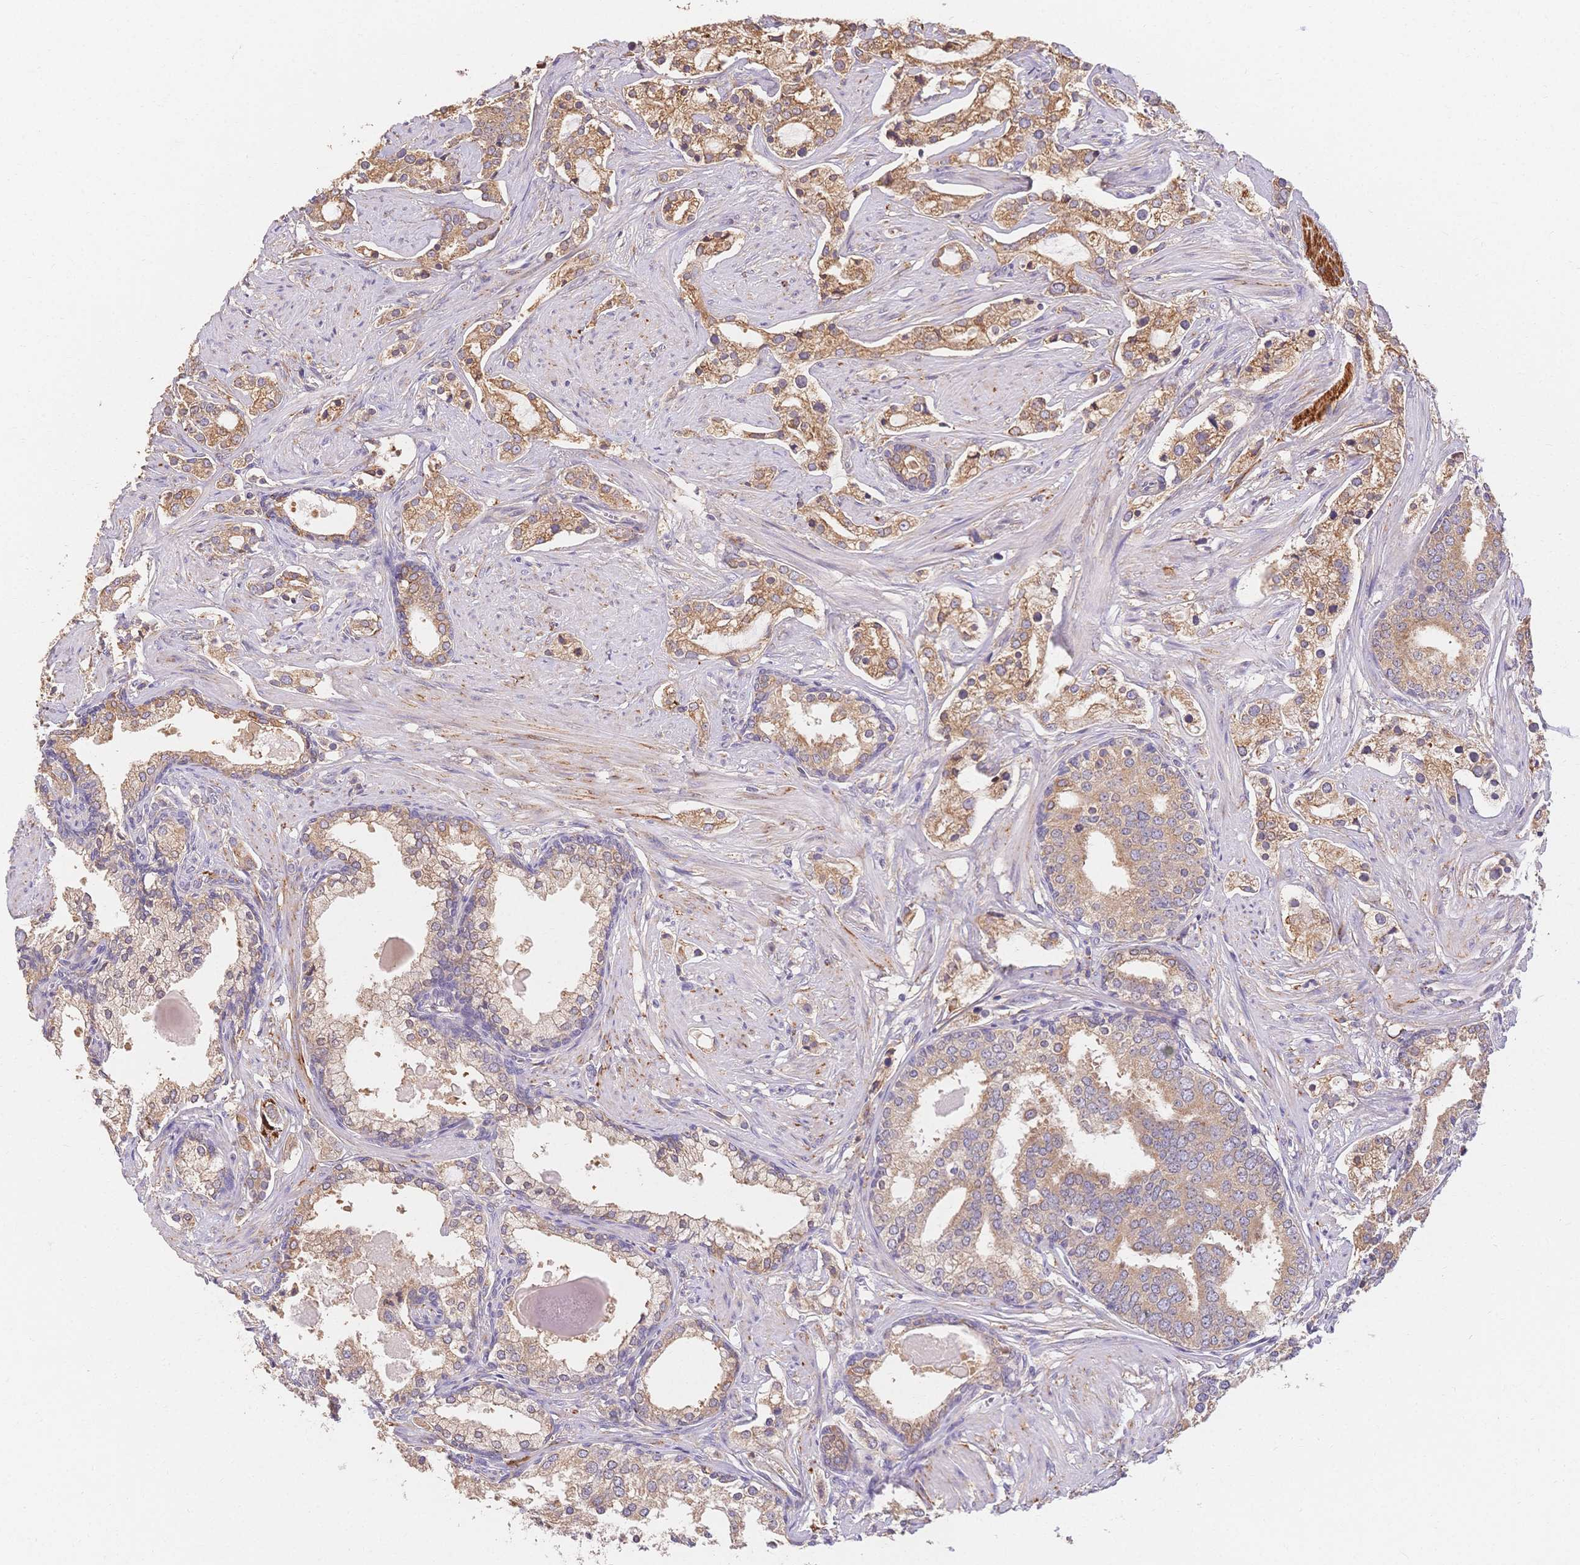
{"staining": {"intensity": "moderate", "quantity": ">75%", "location": "cytoplasmic/membranous"}, "tissue": "prostate cancer", "cell_type": "Tumor cells", "image_type": "cancer", "snomed": [{"axis": "morphology", "description": "Adenocarcinoma, Medium grade"}, {"axis": "topography", "description": "Prostate"}], "caption": "DAB immunohistochemical staining of adenocarcinoma (medium-grade) (prostate) reveals moderate cytoplasmic/membranous protein expression in about >75% of tumor cells. (DAB IHC with brightfield microscopy, high magnification).", "gene": "HS3ST5", "patient": {"sex": "male", "age": 57}}